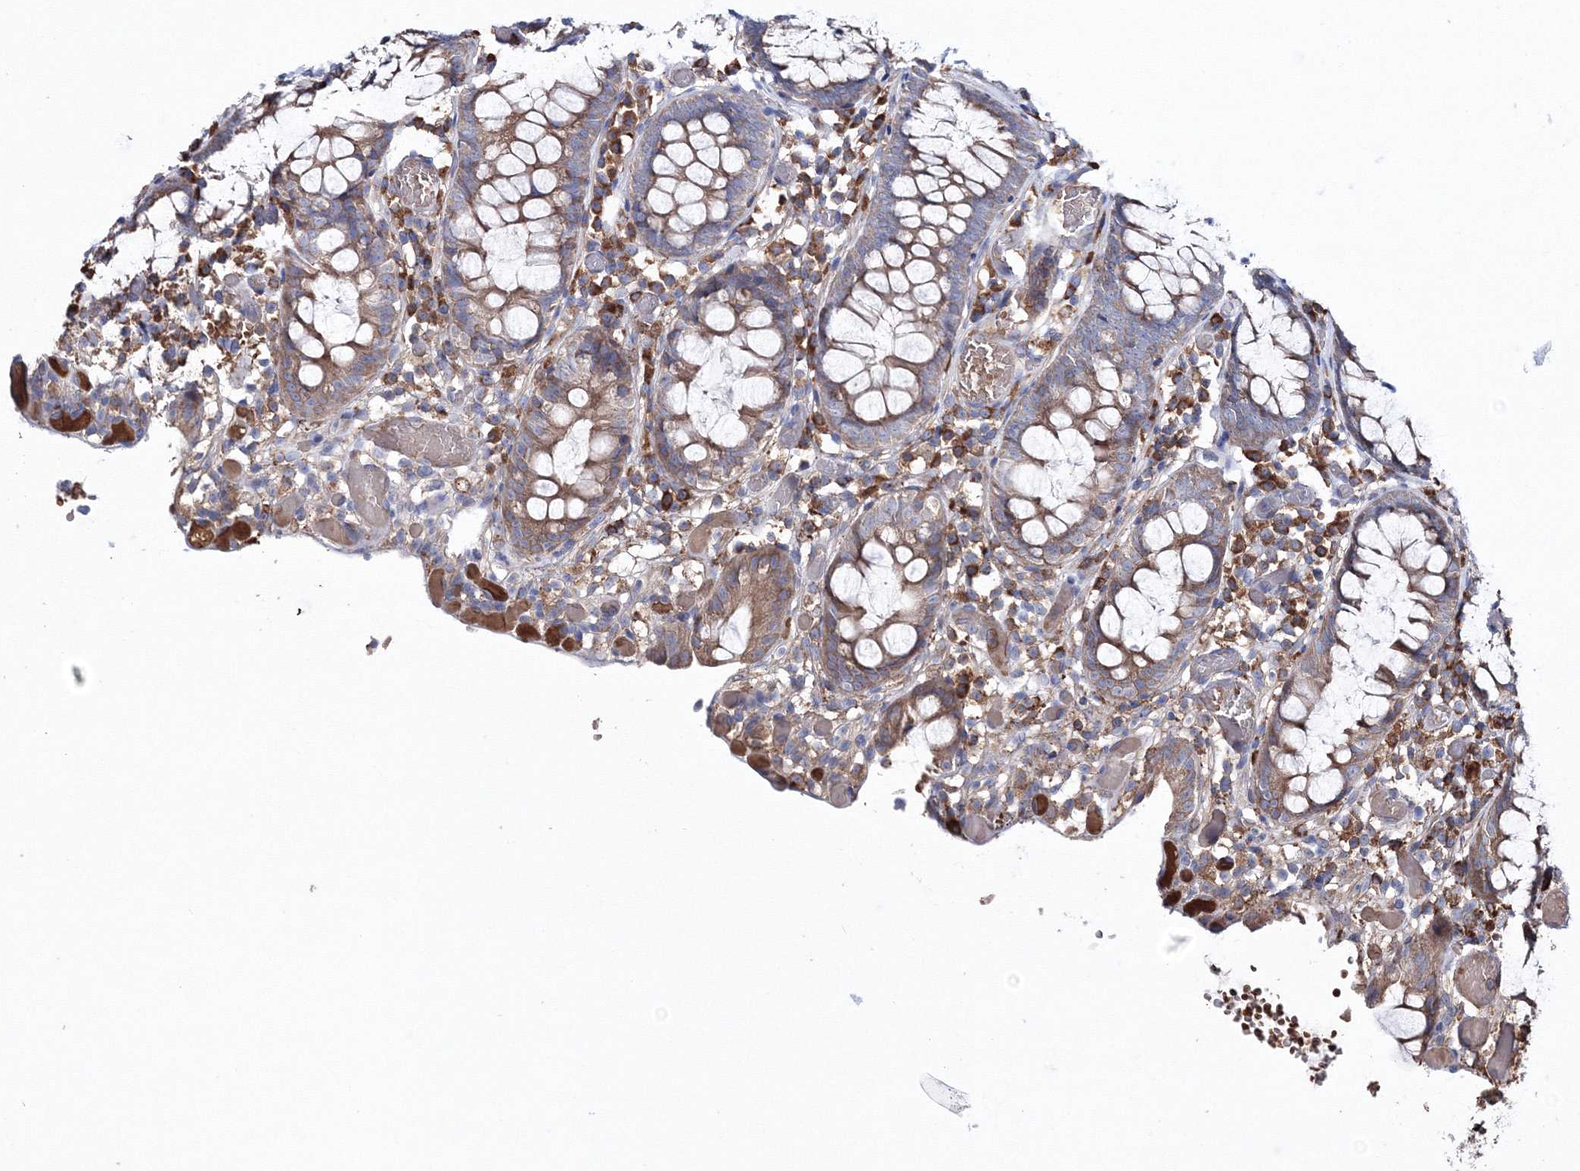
{"staining": {"intensity": "moderate", "quantity": ">75%", "location": "cytoplasmic/membranous"}, "tissue": "colon", "cell_type": "Endothelial cells", "image_type": "normal", "snomed": [{"axis": "morphology", "description": "Normal tissue, NOS"}, {"axis": "topography", "description": "Colon"}], "caption": "The photomicrograph reveals immunohistochemical staining of benign colon. There is moderate cytoplasmic/membranous expression is seen in about >75% of endothelial cells.", "gene": "VPS8", "patient": {"sex": "male", "age": 14}}